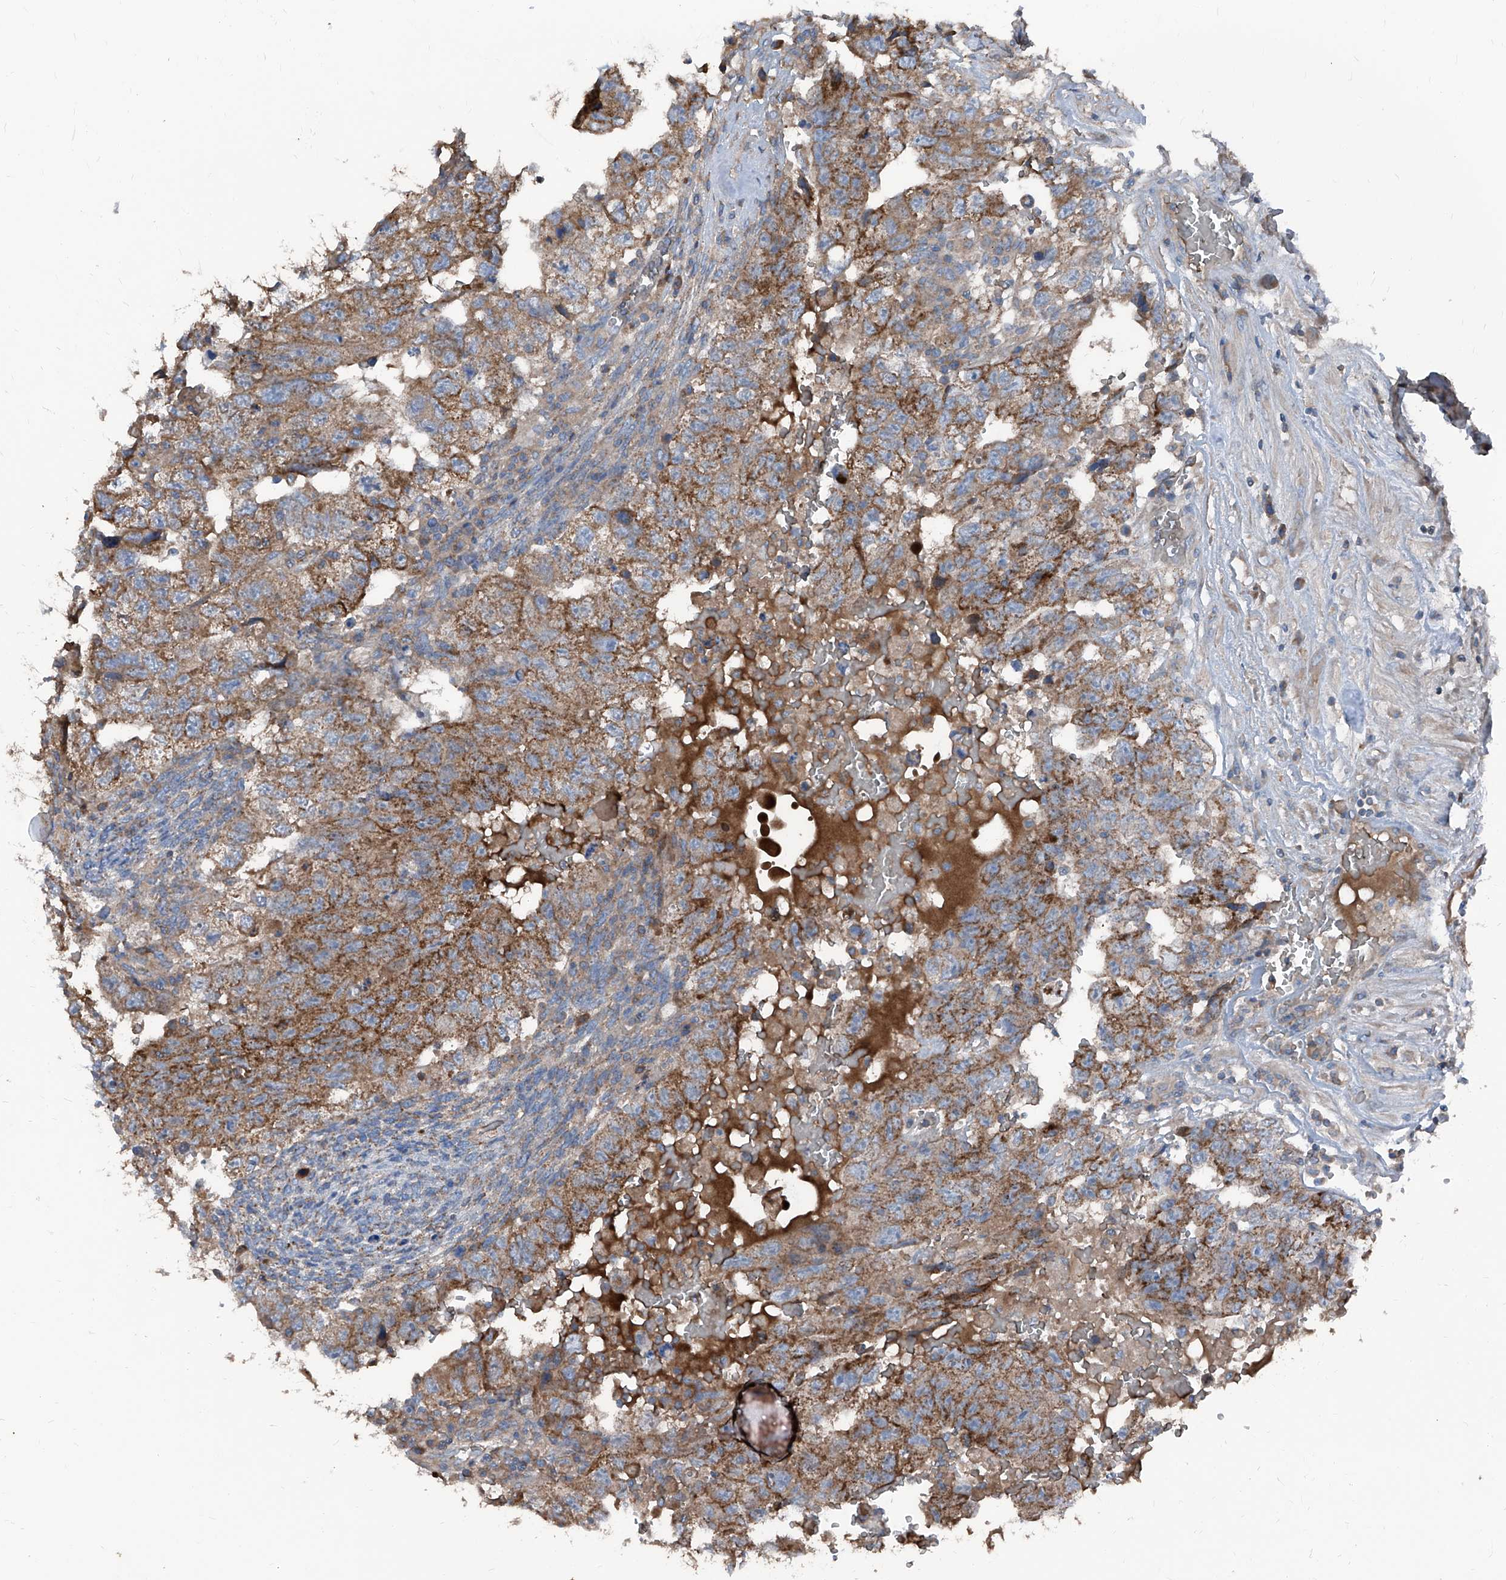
{"staining": {"intensity": "moderate", "quantity": ">75%", "location": "cytoplasmic/membranous"}, "tissue": "testis cancer", "cell_type": "Tumor cells", "image_type": "cancer", "snomed": [{"axis": "morphology", "description": "Carcinoma, Embryonal, NOS"}, {"axis": "topography", "description": "Testis"}], "caption": "Testis cancer (embryonal carcinoma) was stained to show a protein in brown. There is medium levels of moderate cytoplasmic/membranous positivity in about >75% of tumor cells. The staining is performed using DAB brown chromogen to label protein expression. The nuclei are counter-stained blue using hematoxylin.", "gene": "GPAT3", "patient": {"sex": "male", "age": 36}}